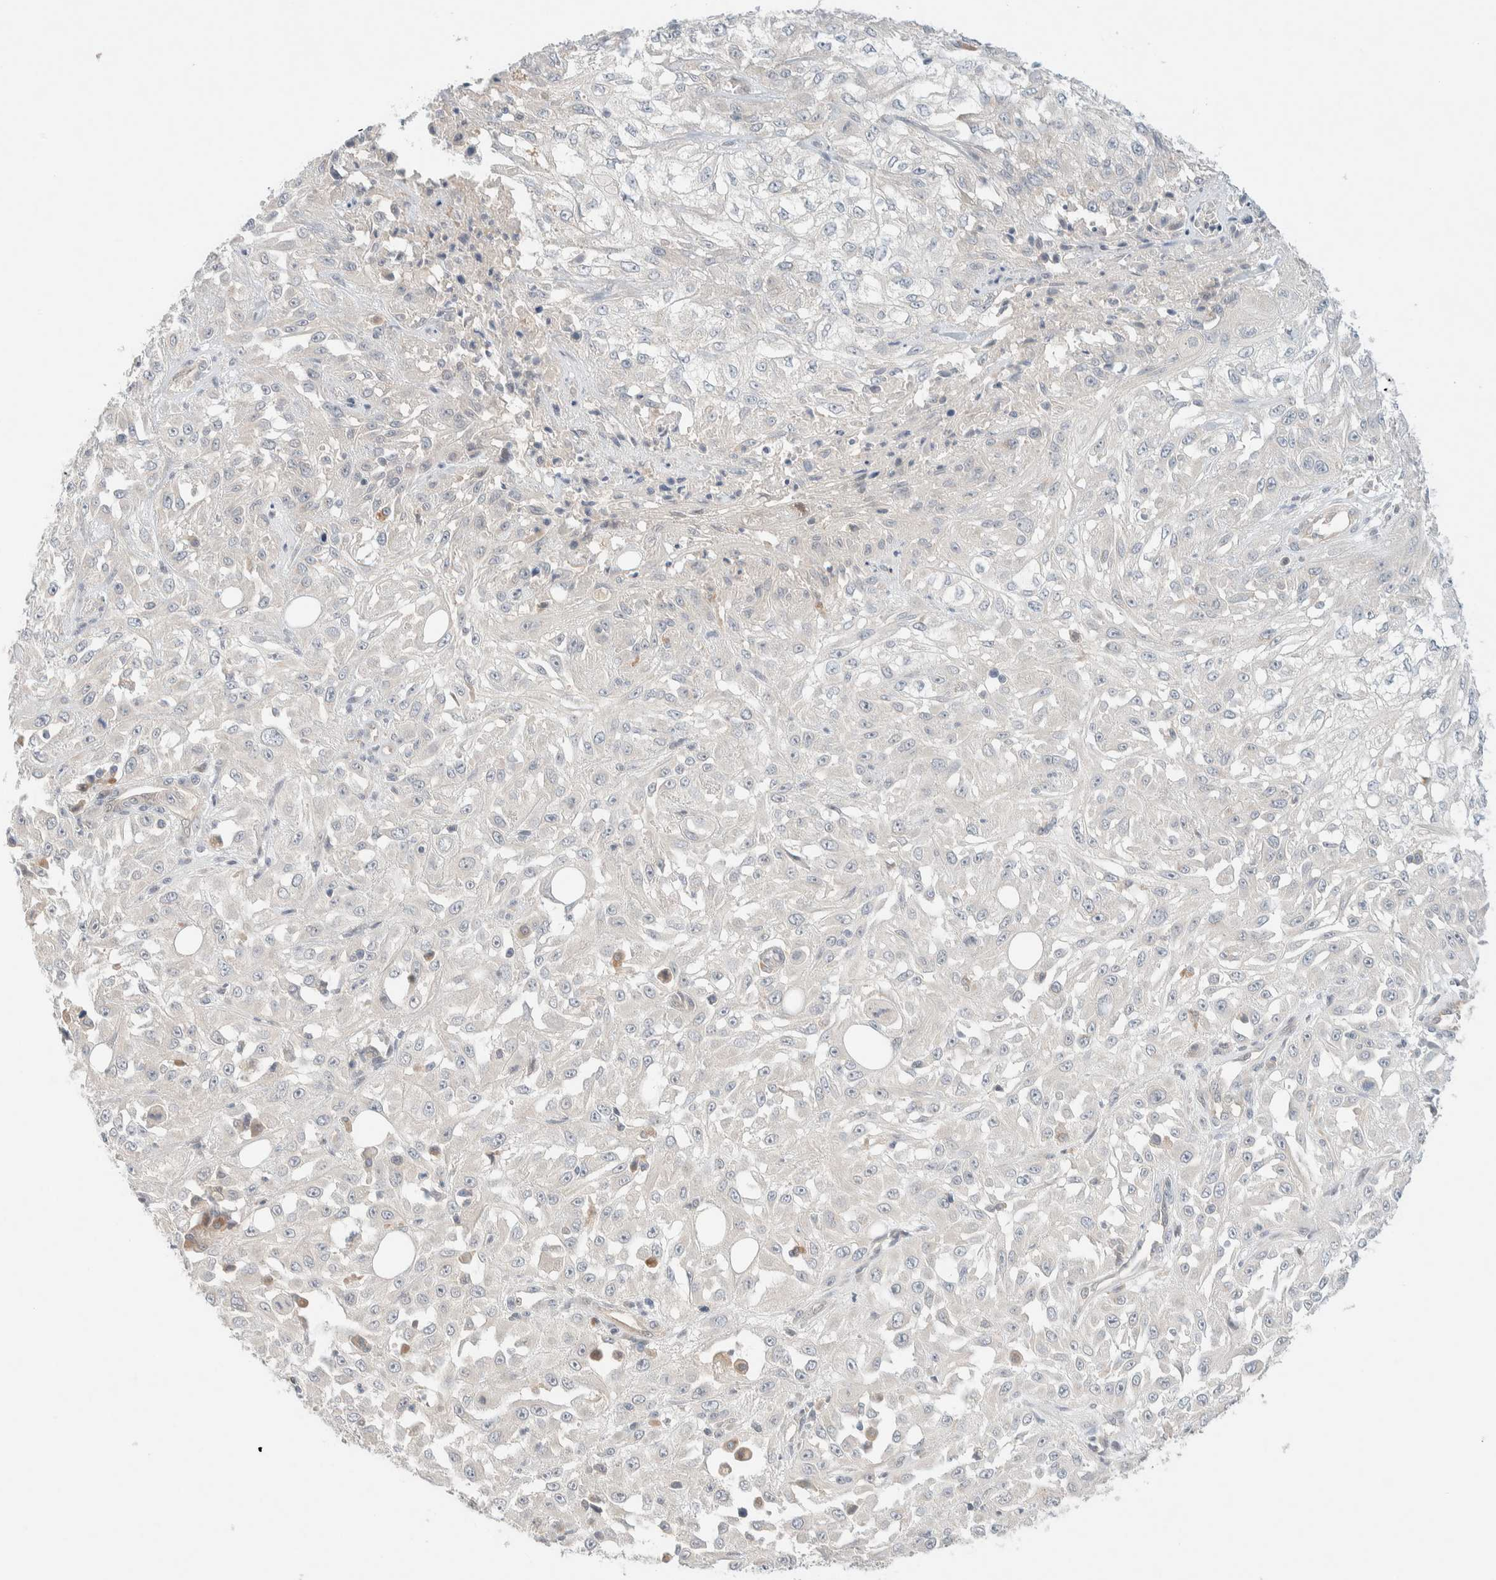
{"staining": {"intensity": "negative", "quantity": "none", "location": "none"}, "tissue": "skin cancer", "cell_type": "Tumor cells", "image_type": "cancer", "snomed": [{"axis": "morphology", "description": "Squamous cell carcinoma, NOS"}, {"axis": "morphology", "description": "Squamous cell carcinoma, metastatic, NOS"}, {"axis": "topography", "description": "Skin"}, {"axis": "topography", "description": "Lymph node"}], "caption": "The photomicrograph displays no staining of tumor cells in squamous cell carcinoma (skin).", "gene": "CHKA", "patient": {"sex": "male", "age": 75}}